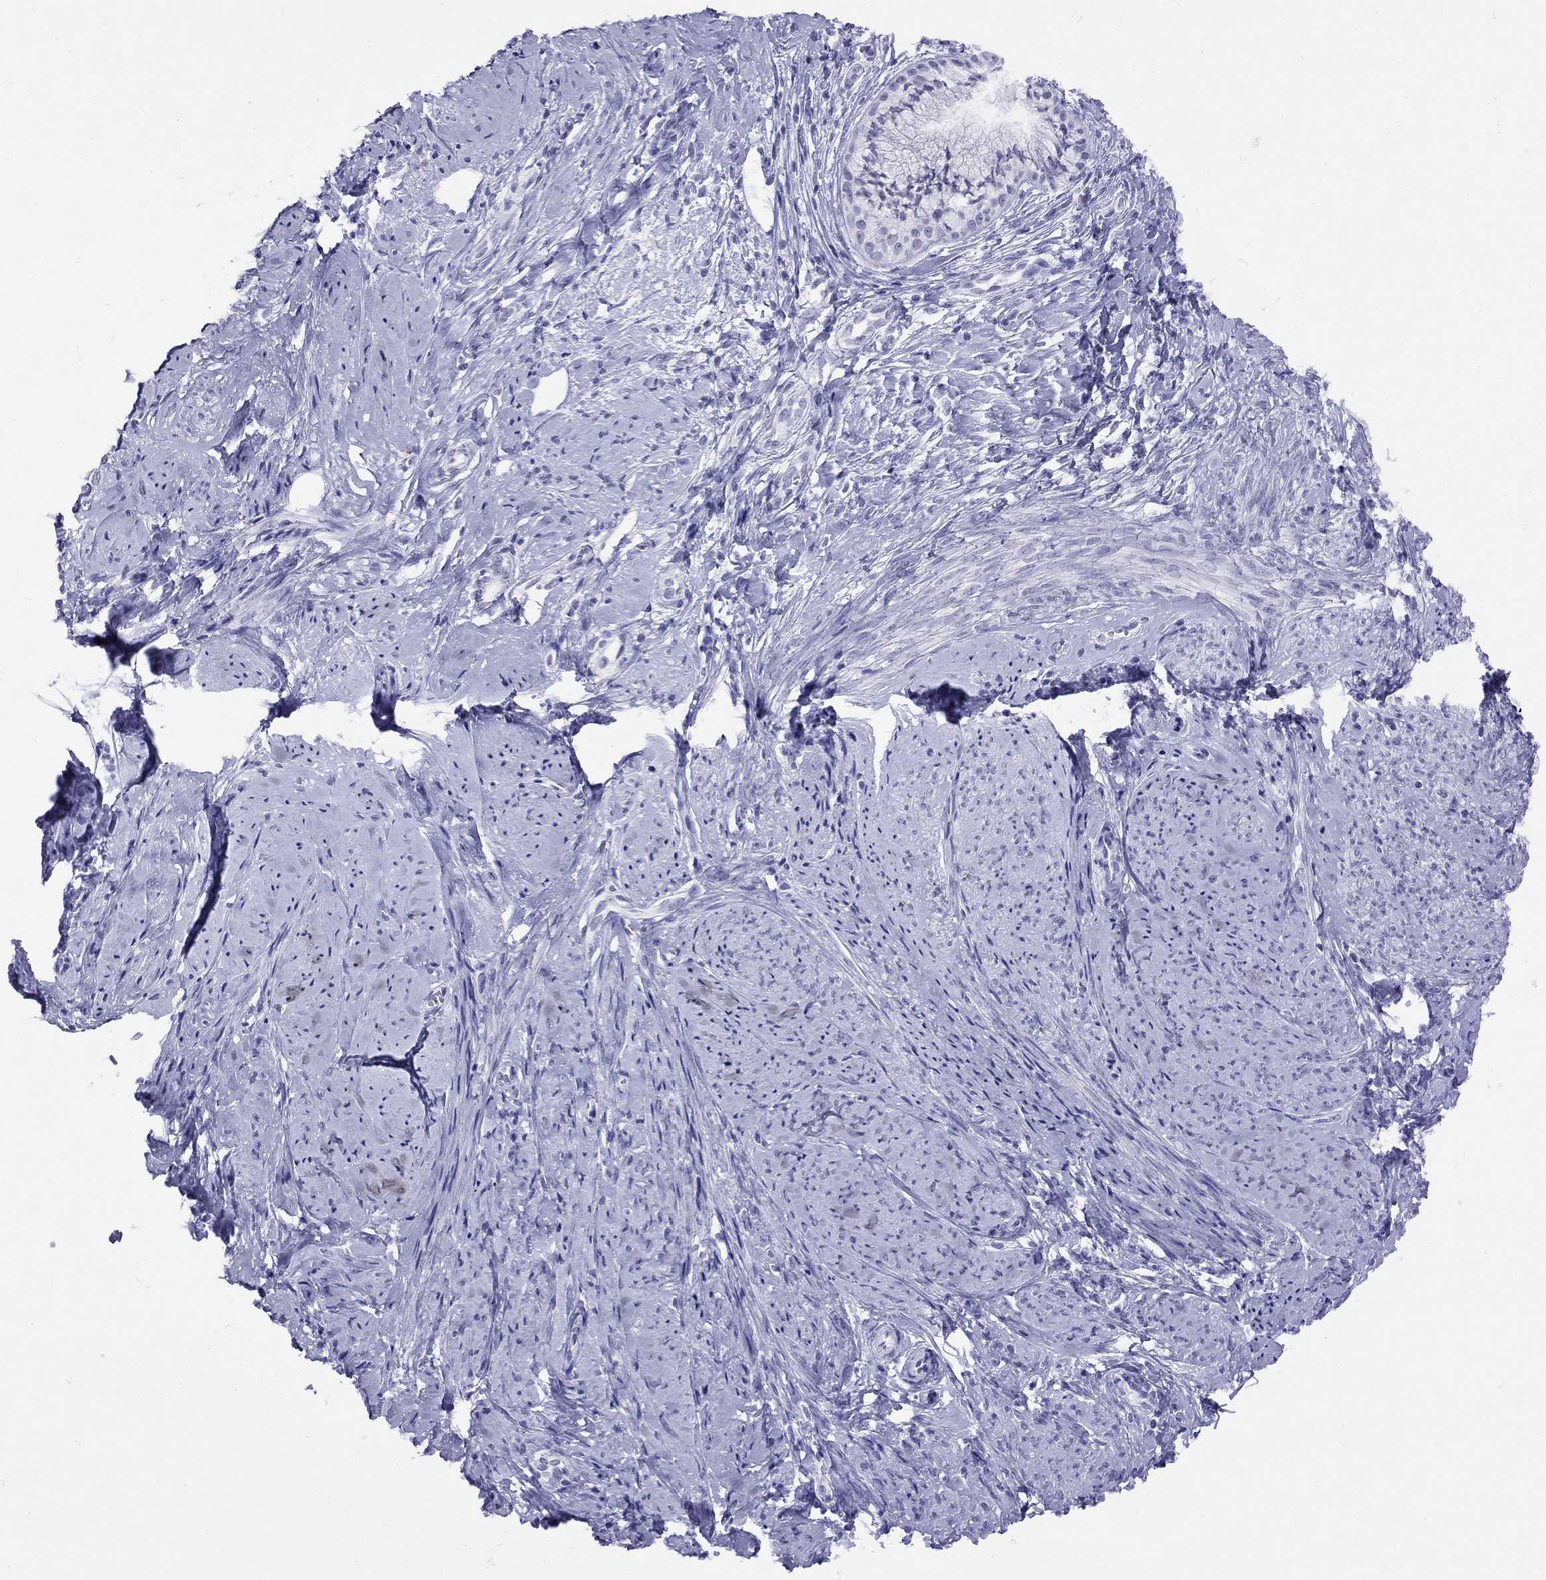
{"staining": {"intensity": "negative", "quantity": "none", "location": "none"}, "tissue": "smooth muscle", "cell_type": "Smooth muscle cells", "image_type": "normal", "snomed": [{"axis": "morphology", "description": "Normal tissue, NOS"}, {"axis": "topography", "description": "Smooth muscle"}], "caption": "The micrograph exhibits no staining of smooth muscle cells in normal smooth muscle.", "gene": "LYAR", "patient": {"sex": "female", "age": 48}}